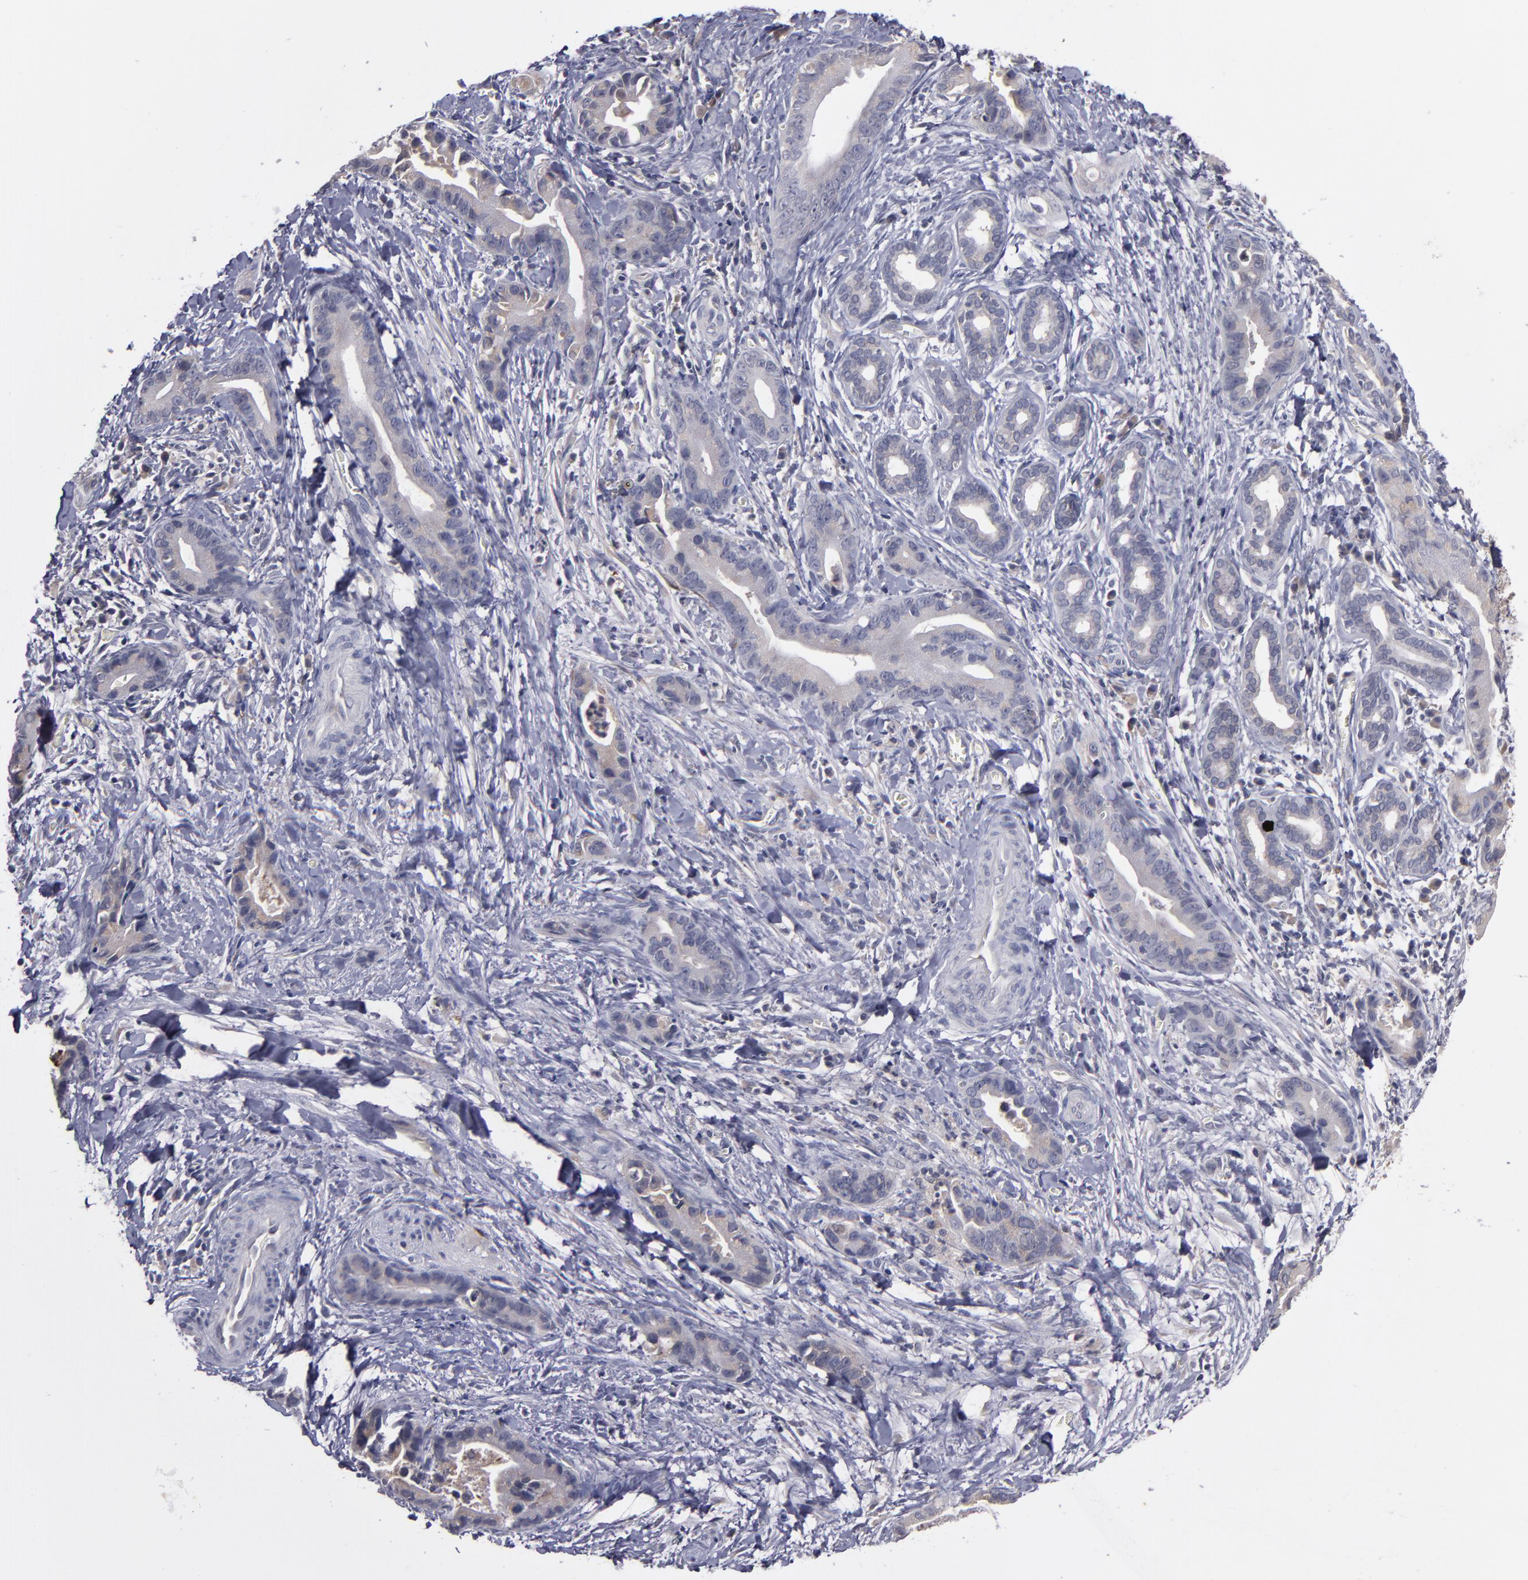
{"staining": {"intensity": "weak", "quantity": ">75%", "location": "cytoplasmic/membranous"}, "tissue": "liver cancer", "cell_type": "Tumor cells", "image_type": "cancer", "snomed": [{"axis": "morphology", "description": "Cholangiocarcinoma"}, {"axis": "topography", "description": "Liver"}], "caption": "Protein staining by immunohistochemistry shows weak cytoplasmic/membranous staining in about >75% of tumor cells in liver cancer.", "gene": "MMP11", "patient": {"sex": "female", "age": 55}}